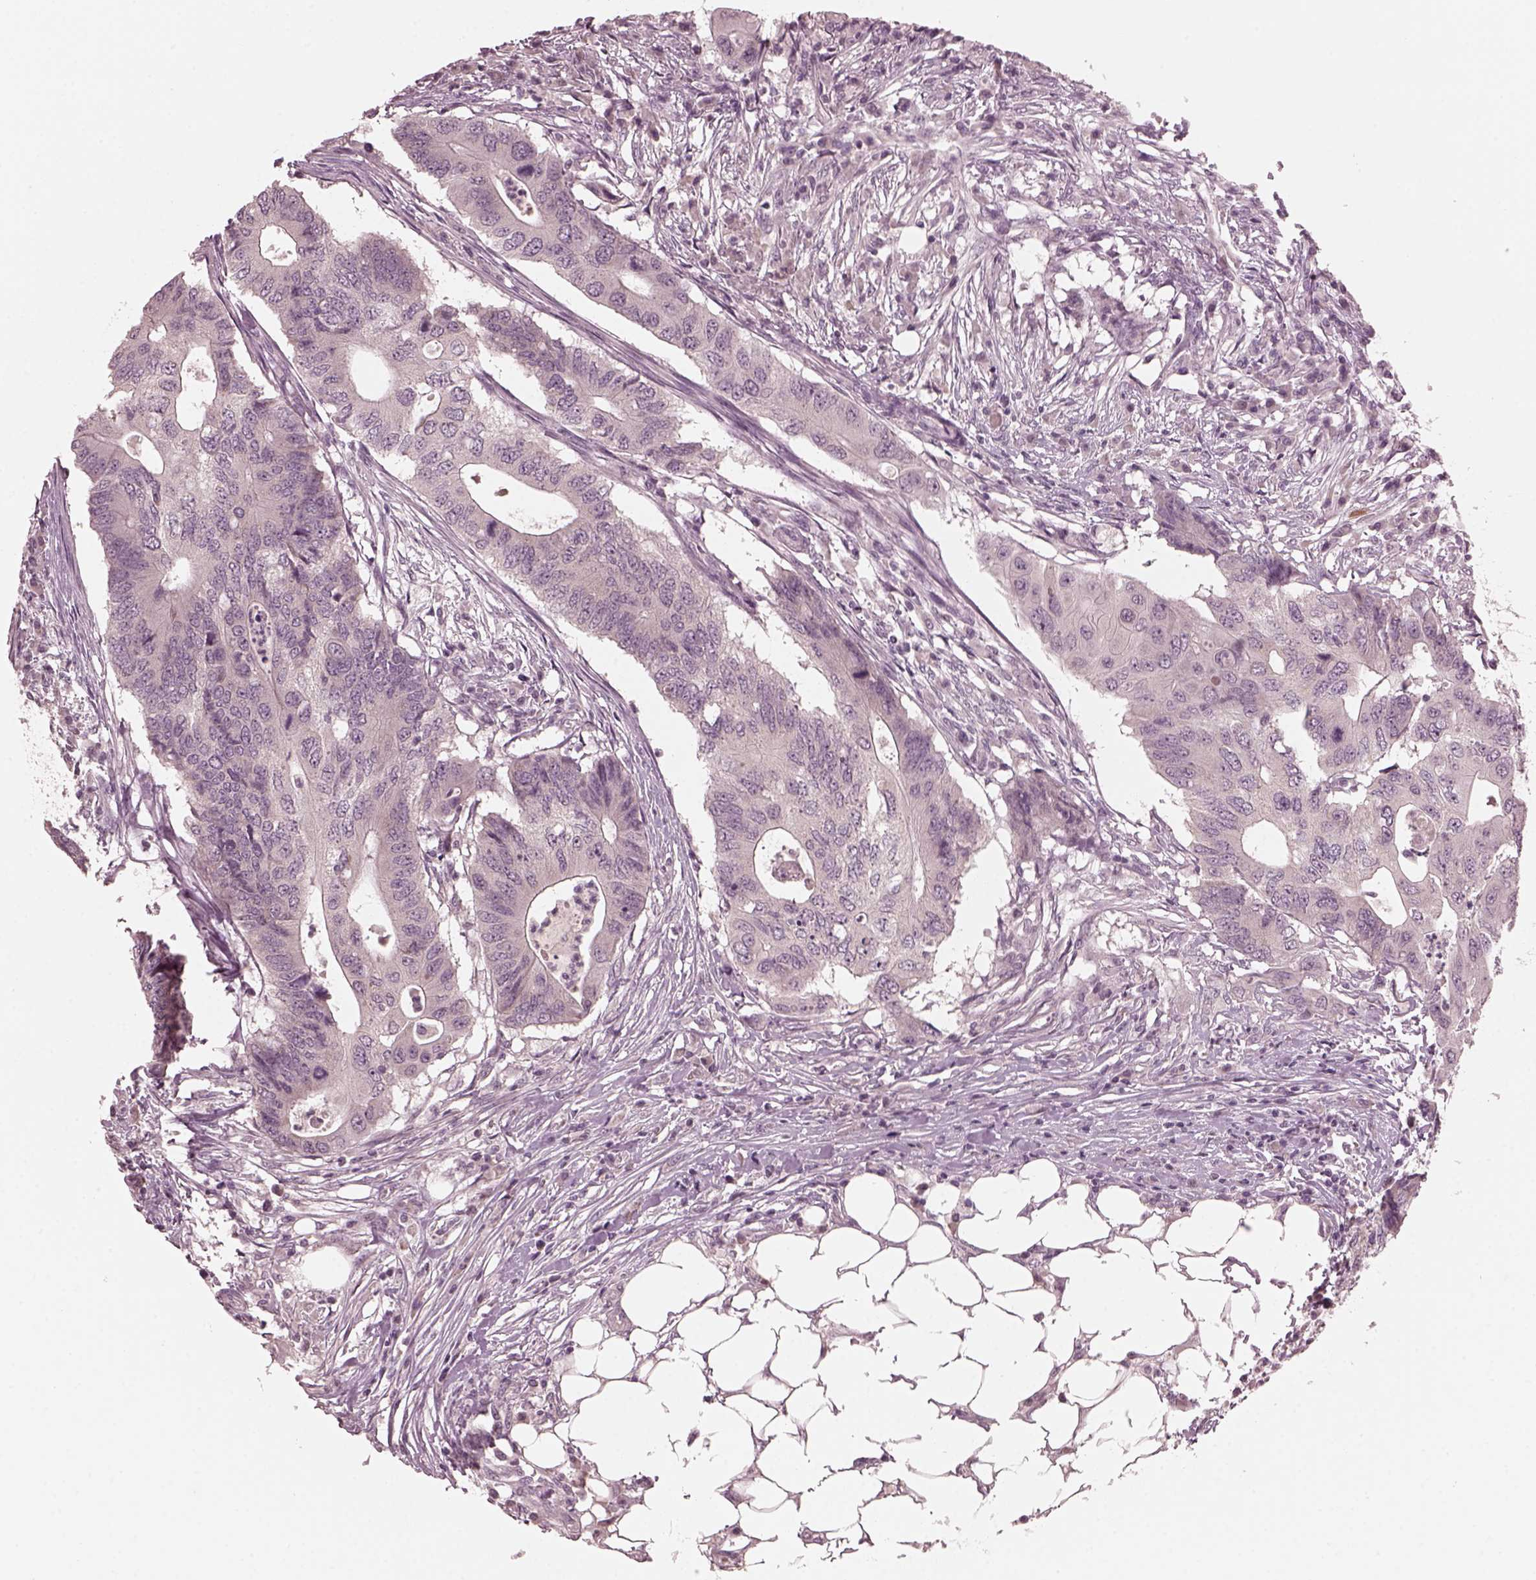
{"staining": {"intensity": "negative", "quantity": "none", "location": "none"}, "tissue": "colorectal cancer", "cell_type": "Tumor cells", "image_type": "cancer", "snomed": [{"axis": "morphology", "description": "Adenocarcinoma, NOS"}, {"axis": "topography", "description": "Colon"}], "caption": "The image displays no significant staining in tumor cells of colorectal cancer (adenocarcinoma).", "gene": "RGS7", "patient": {"sex": "male", "age": 71}}